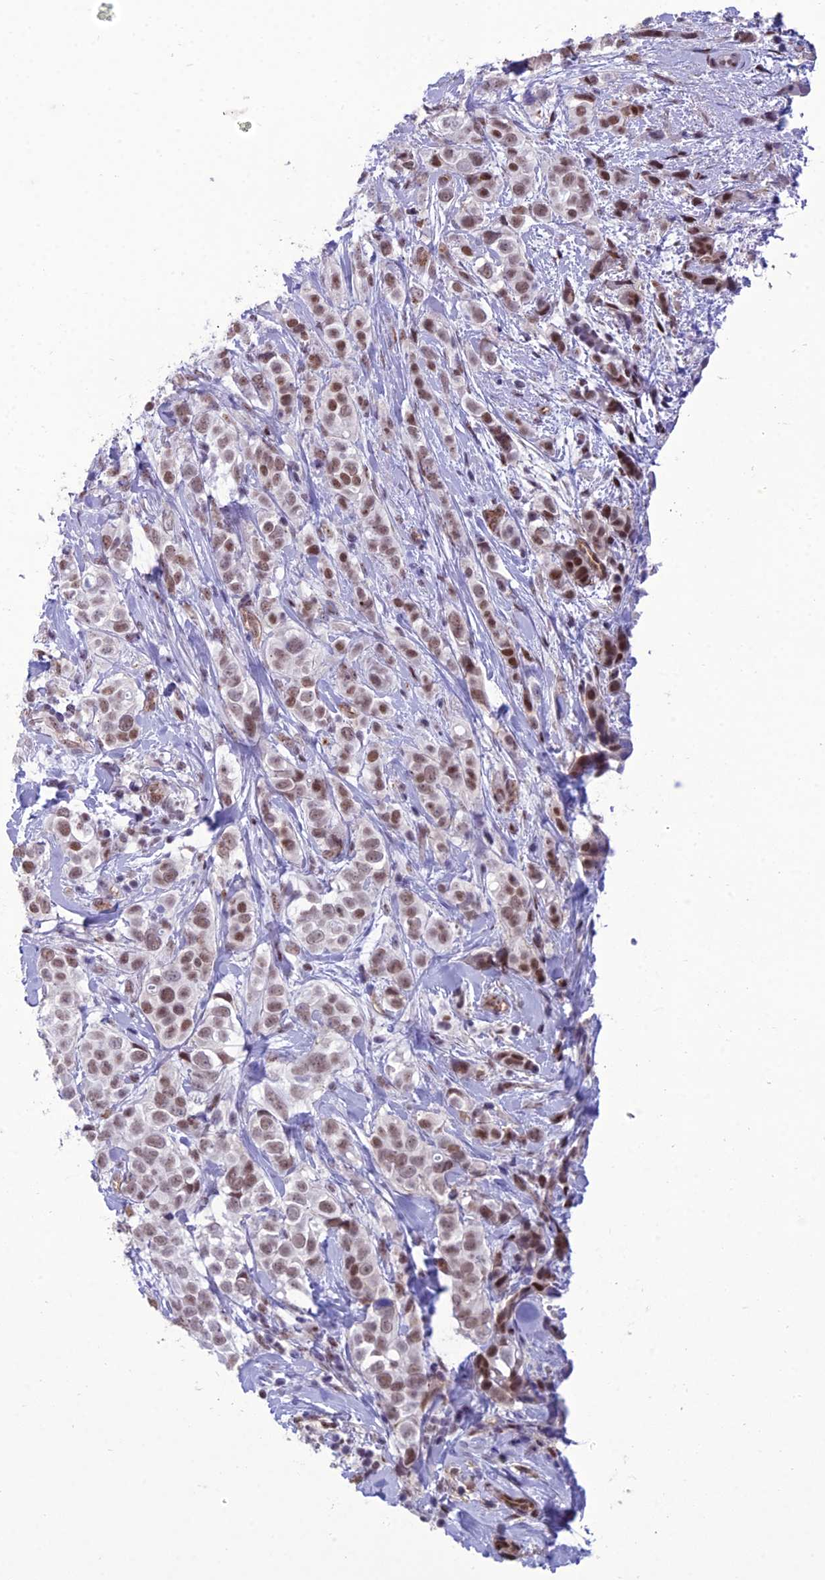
{"staining": {"intensity": "moderate", "quantity": "25%-75%", "location": "nuclear"}, "tissue": "breast cancer", "cell_type": "Tumor cells", "image_type": "cancer", "snomed": [{"axis": "morphology", "description": "Lobular carcinoma"}, {"axis": "topography", "description": "Breast"}], "caption": "Immunohistochemical staining of human breast cancer (lobular carcinoma) demonstrates medium levels of moderate nuclear protein positivity in about 25%-75% of tumor cells.", "gene": "RANBP3", "patient": {"sex": "female", "age": 51}}